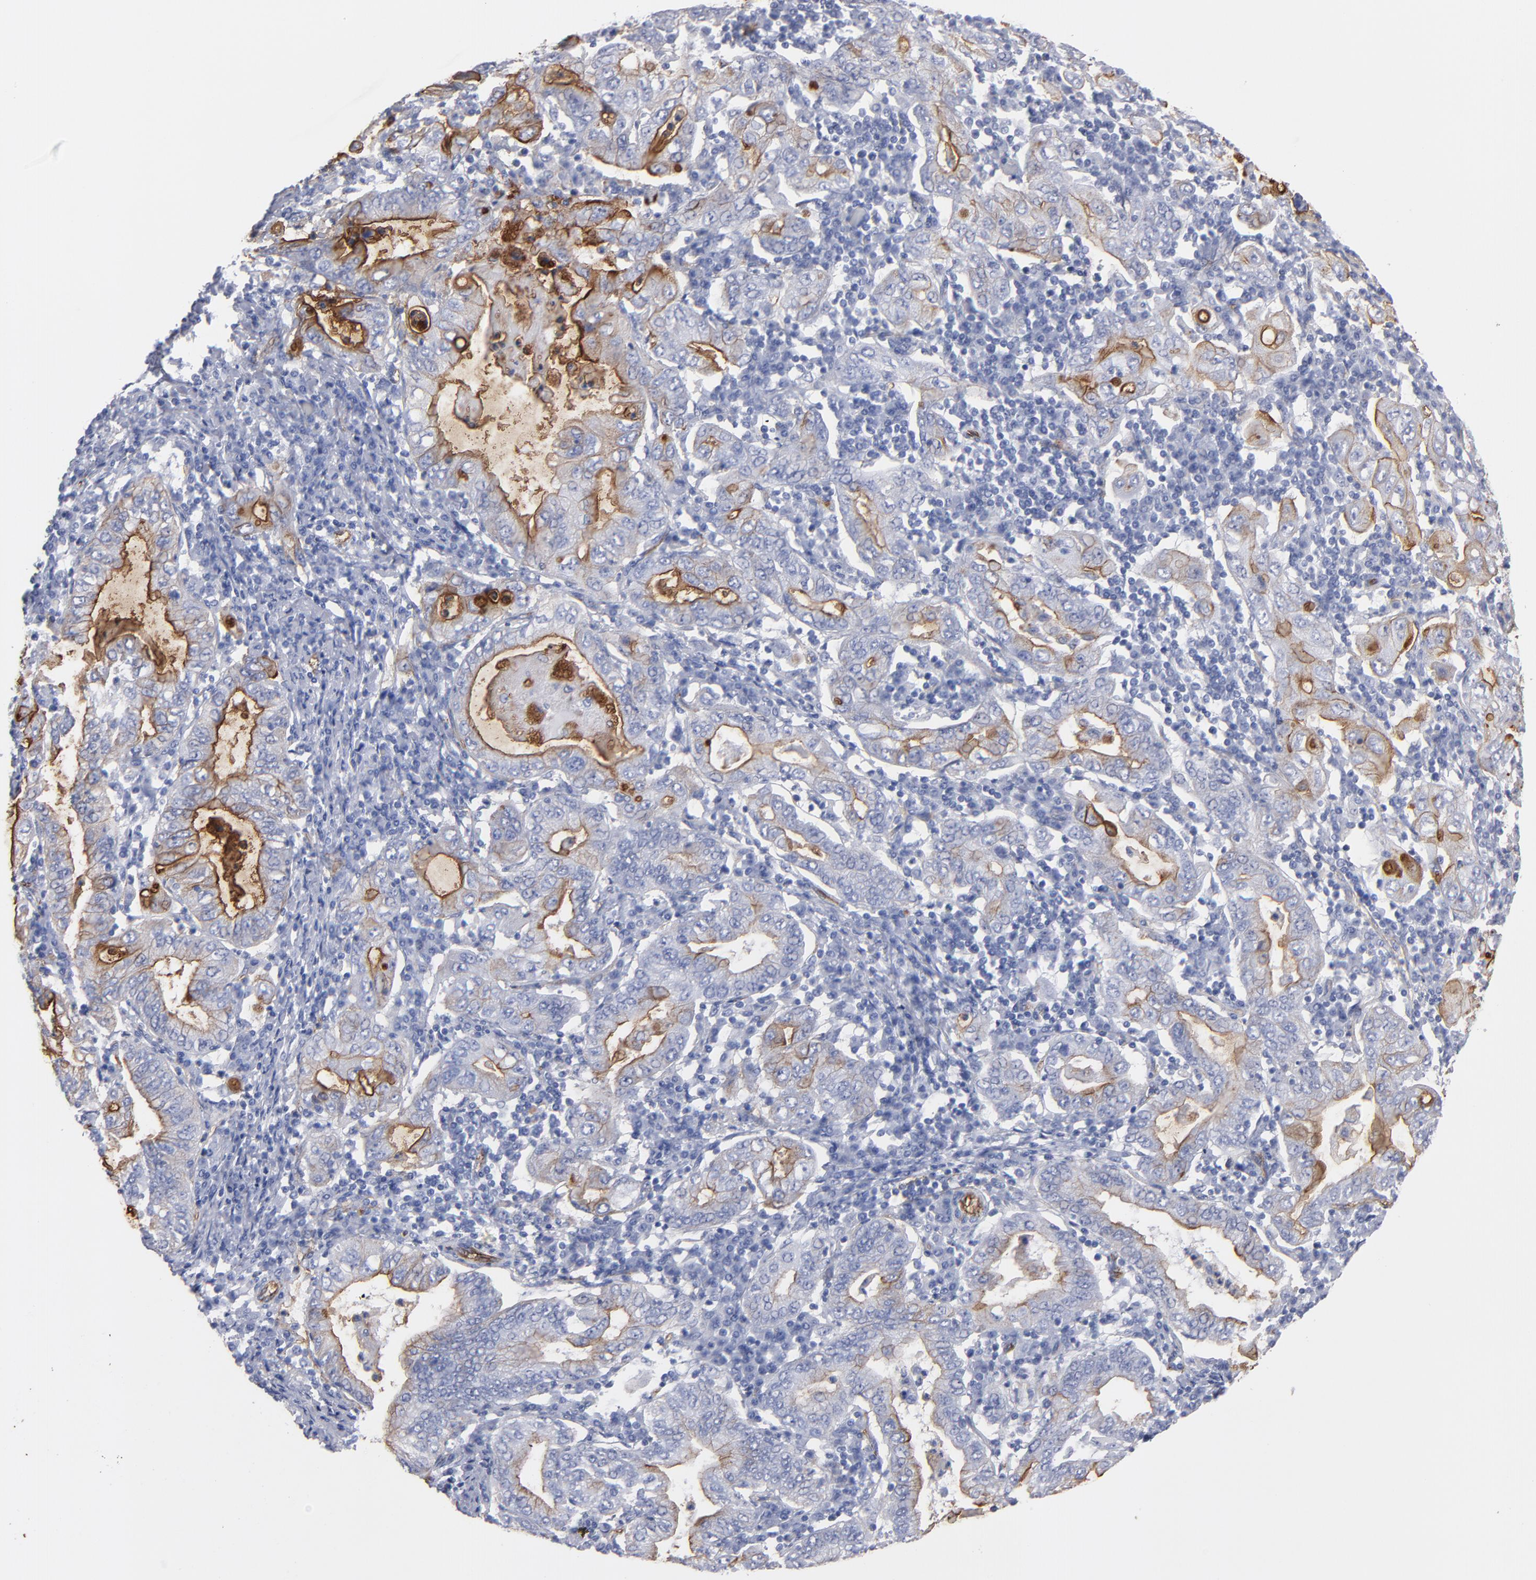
{"staining": {"intensity": "moderate", "quantity": "<25%", "location": "cytoplasmic/membranous"}, "tissue": "stomach cancer", "cell_type": "Tumor cells", "image_type": "cancer", "snomed": [{"axis": "morphology", "description": "Normal tissue, NOS"}, {"axis": "morphology", "description": "Adenocarcinoma, NOS"}, {"axis": "topography", "description": "Esophagus"}, {"axis": "topography", "description": "Stomach, upper"}, {"axis": "topography", "description": "Peripheral nerve tissue"}], "caption": "Protein positivity by IHC exhibits moderate cytoplasmic/membranous expression in about <25% of tumor cells in stomach adenocarcinoma. (DAB = brown stain, brightfield microscopy at high magnification).", "gene": "TM4SF1", "patient": {"sex": "male", "age": 62}}